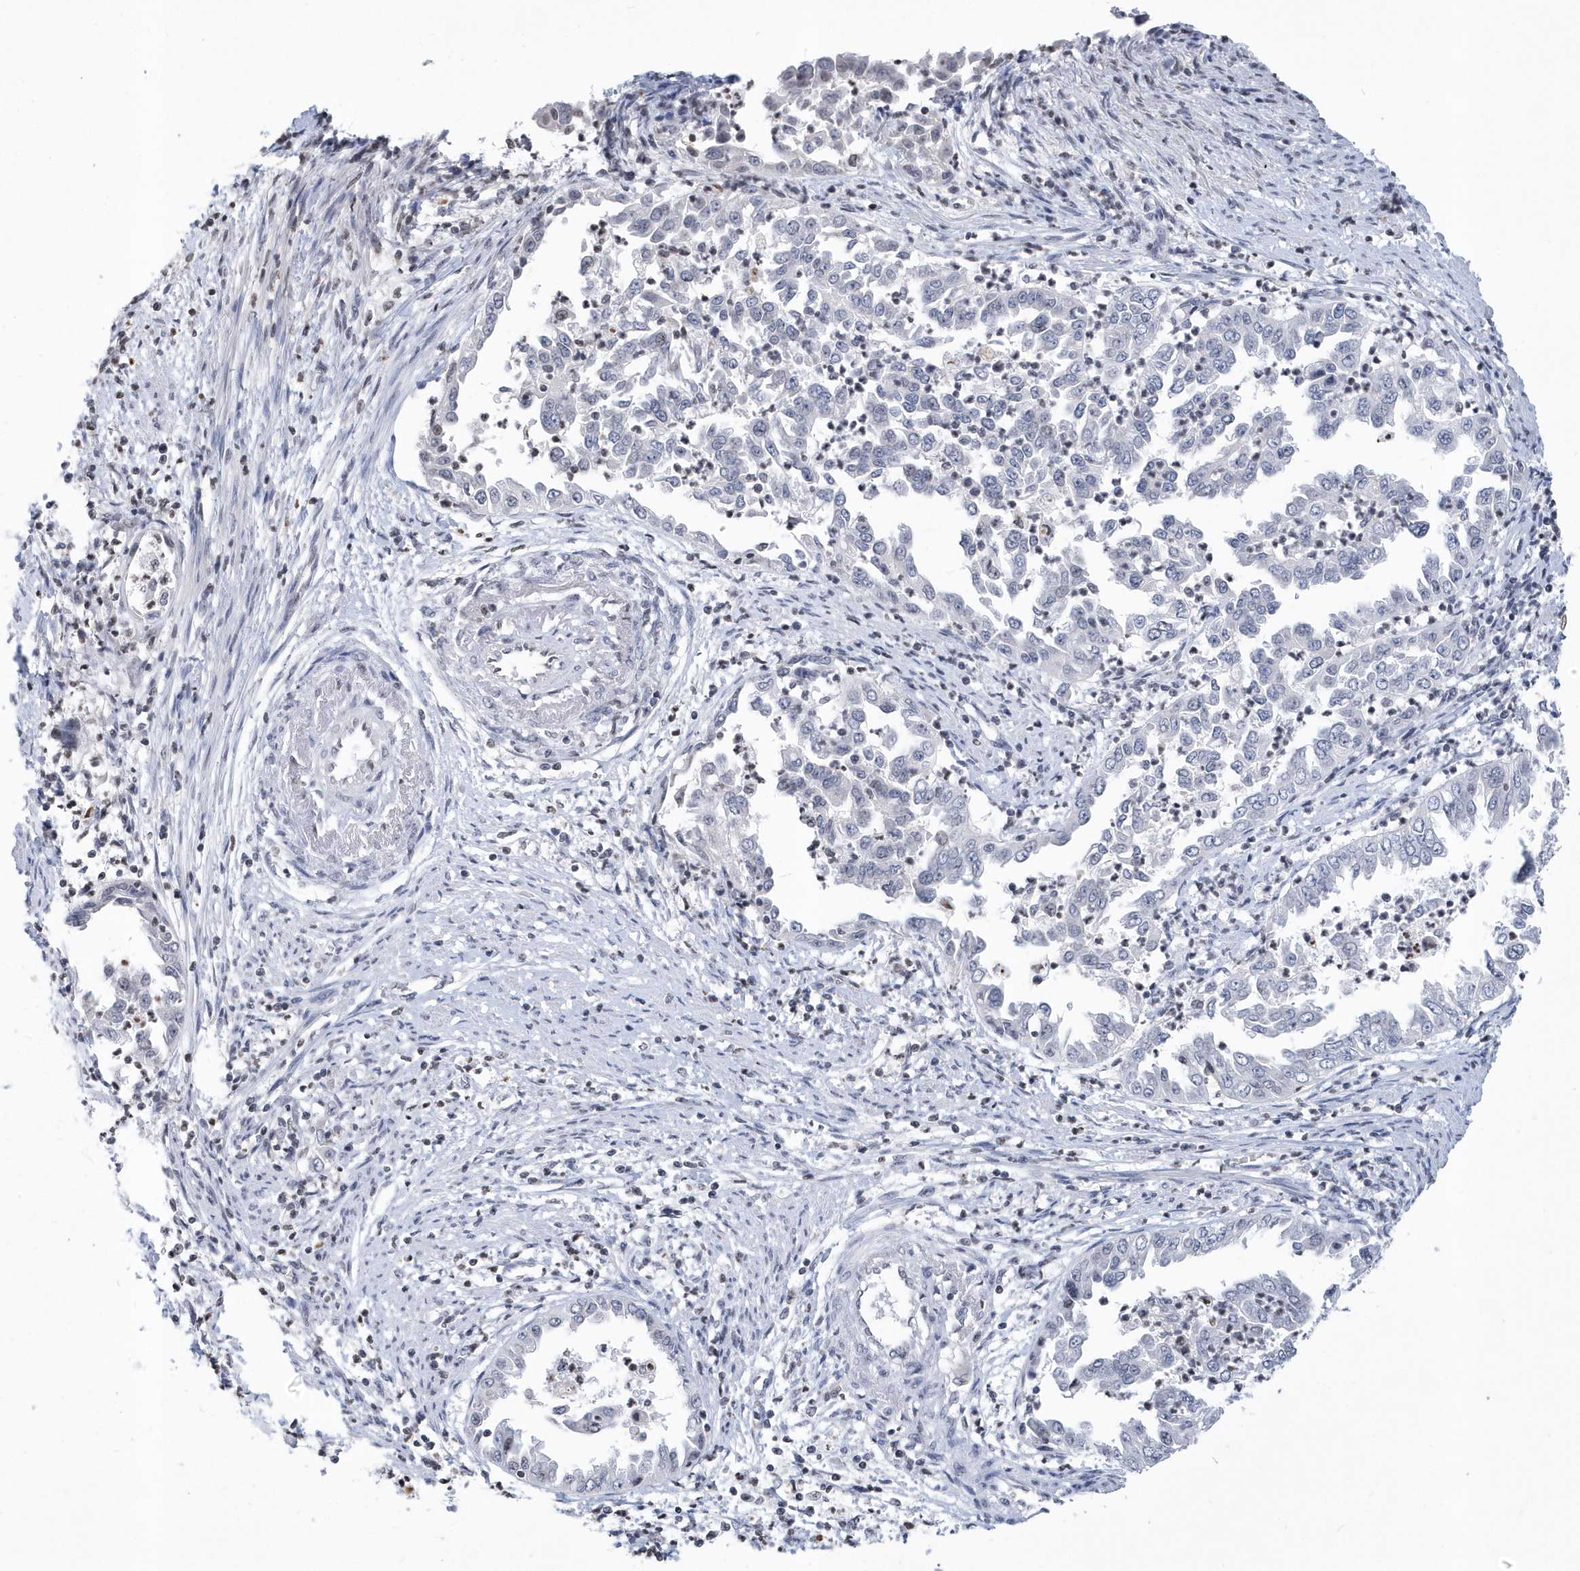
{"staining": {"intensity": "negative", "quantity": "none", "location": "none"}, "tissue": "endometrial cancer", "cell_type": "Tumor cells", "image_type": "cancer", "snomed": [{"axis": "morphology", "description": "Adenocarcinoma, NOS"}, {"axis": "topography", "description": "Endometrium"}], "caption": "This is an IHC photomicrograph of human adenocarcinoma (endometrial). There is no positivity in tumor cells.", "gene": "VWA5B2", "patient": {"sex": "female", "age": 85}}